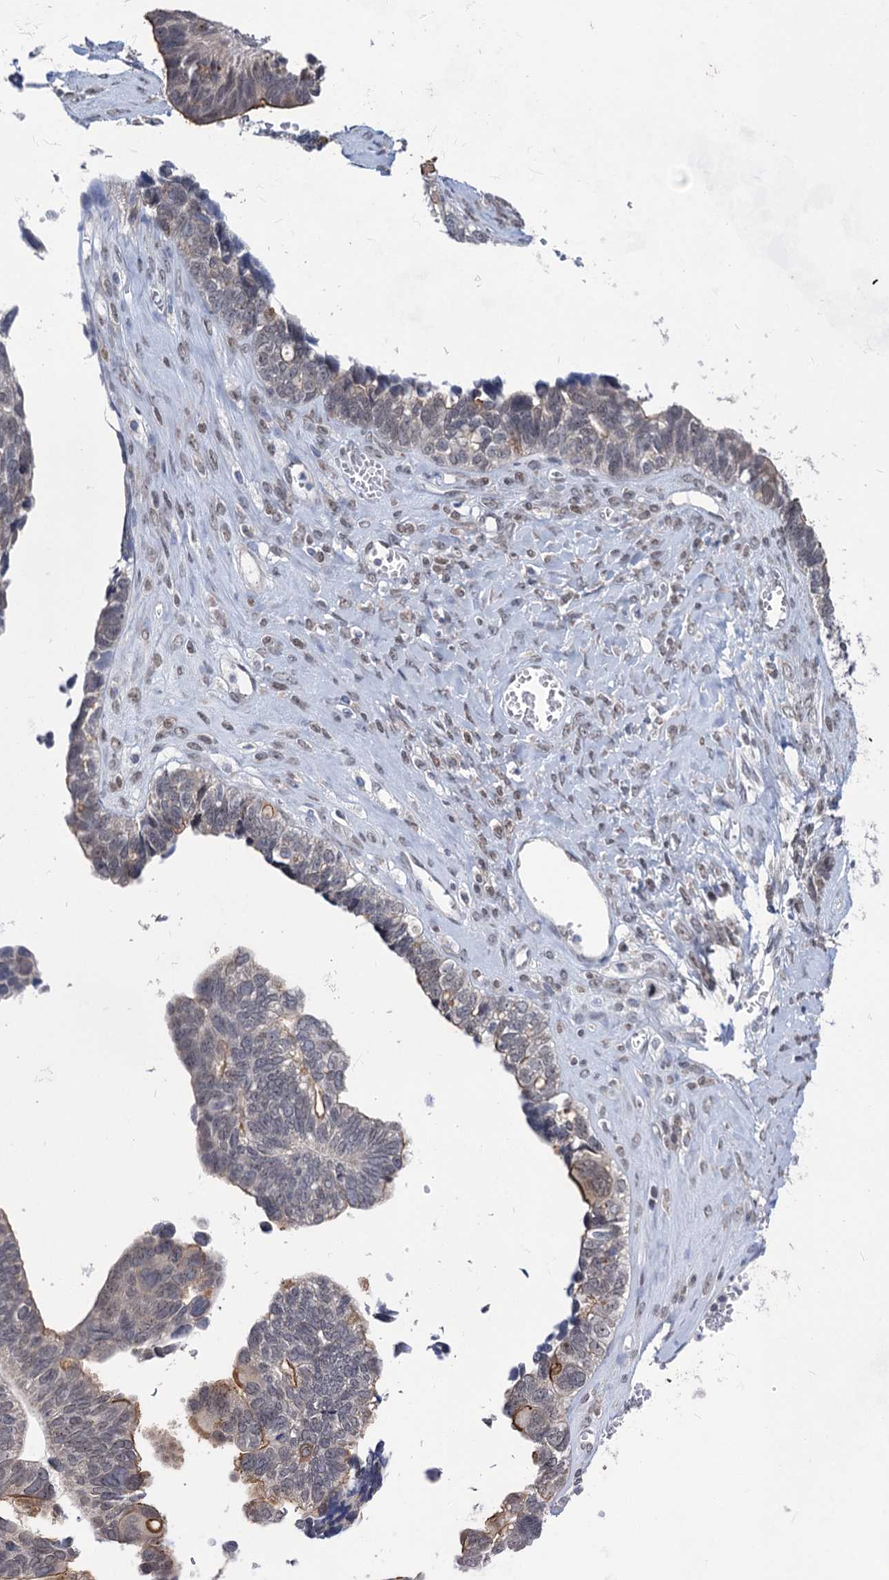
{"staining": {"intensity": "moderate", "quantity": "<25%", "location": "cytoplasmic/membranous"}, "tissue": "ovarian cancer", "cell_type": "Tumor cells", "image_type": "cancer", "snomed": [{"axis": "morphology", "description": "Cystadenocarcinoma, serous, NOS"}, {"axis": "topography", "description": "Ovary"}], "caption": "Ovarian serous cystadenocarcinoma was stained to show a protein in brown. There is low levels of moderate cytoplasmic/membranous positivity in approximately <25% of tumor cells. (DAB IHC, brown staining for protein, blue staining for nuclei).", "gene": "TTC17", "patient": {"sex": "female", "age": 79}}